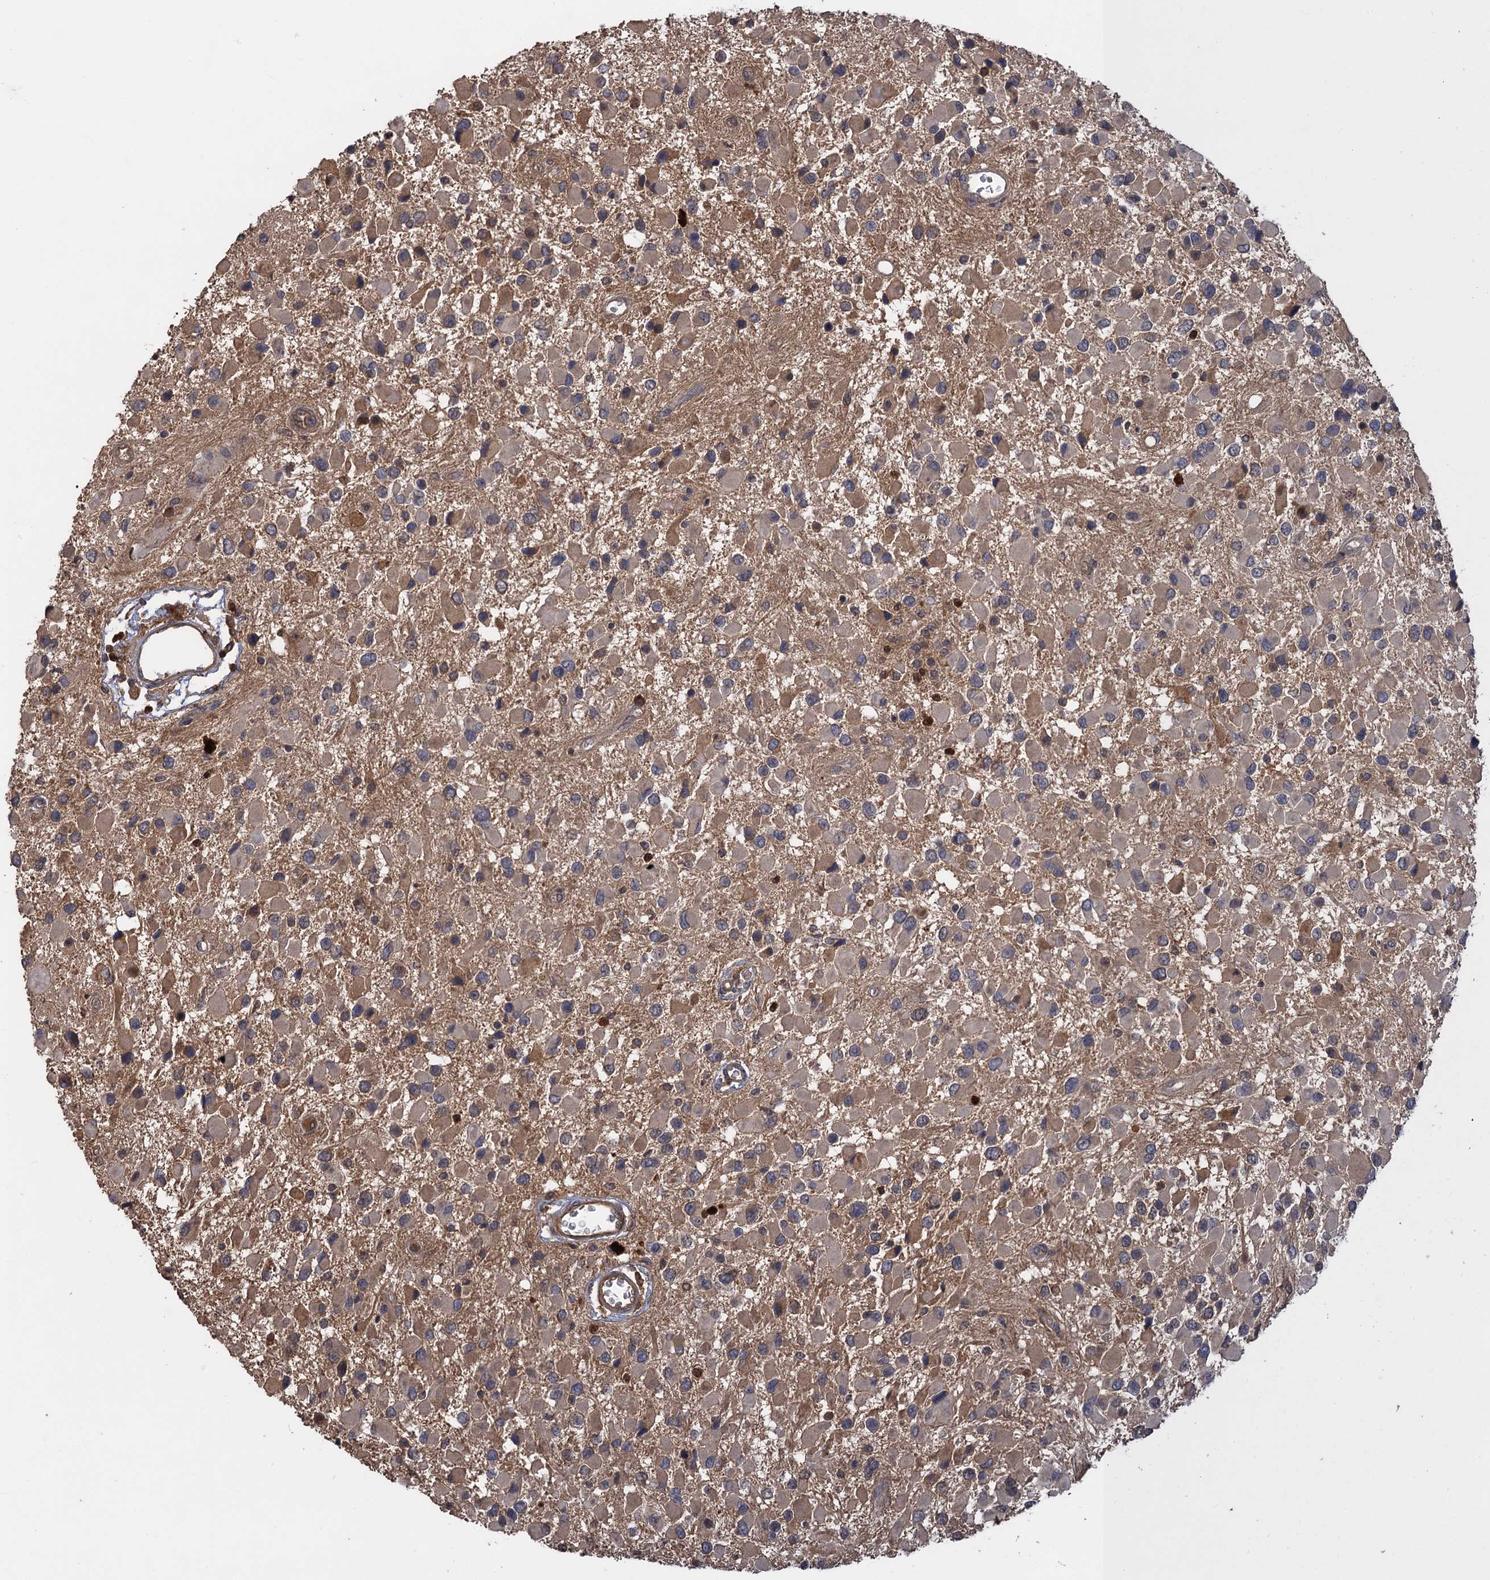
{"staining": {"intensity": "moderate", "quantity": ">75%", "location": "cytoplasmic/membranous"}, "tissue": "glioma", "cell_type": "Tumor cells", "image_type": "cancer", "snomed": [{"axis": "morphology", "description": "Glioma, malignant, High grade"}, {"axis": "topography", "description": "Brain"}], "caption": "Moderate cytoplasmic/membranous protein positivity is seen in approximately >75% of tumor cells in high-grade glioma (malignant). The staining was performed using DAB (3,3'-diaminobenzidine), with brown indicating positive protein expression. Nuclei are stained blue with hematoxylin.", "gene": "DGKA", "patient": {"sex": "male", "age": 53}}